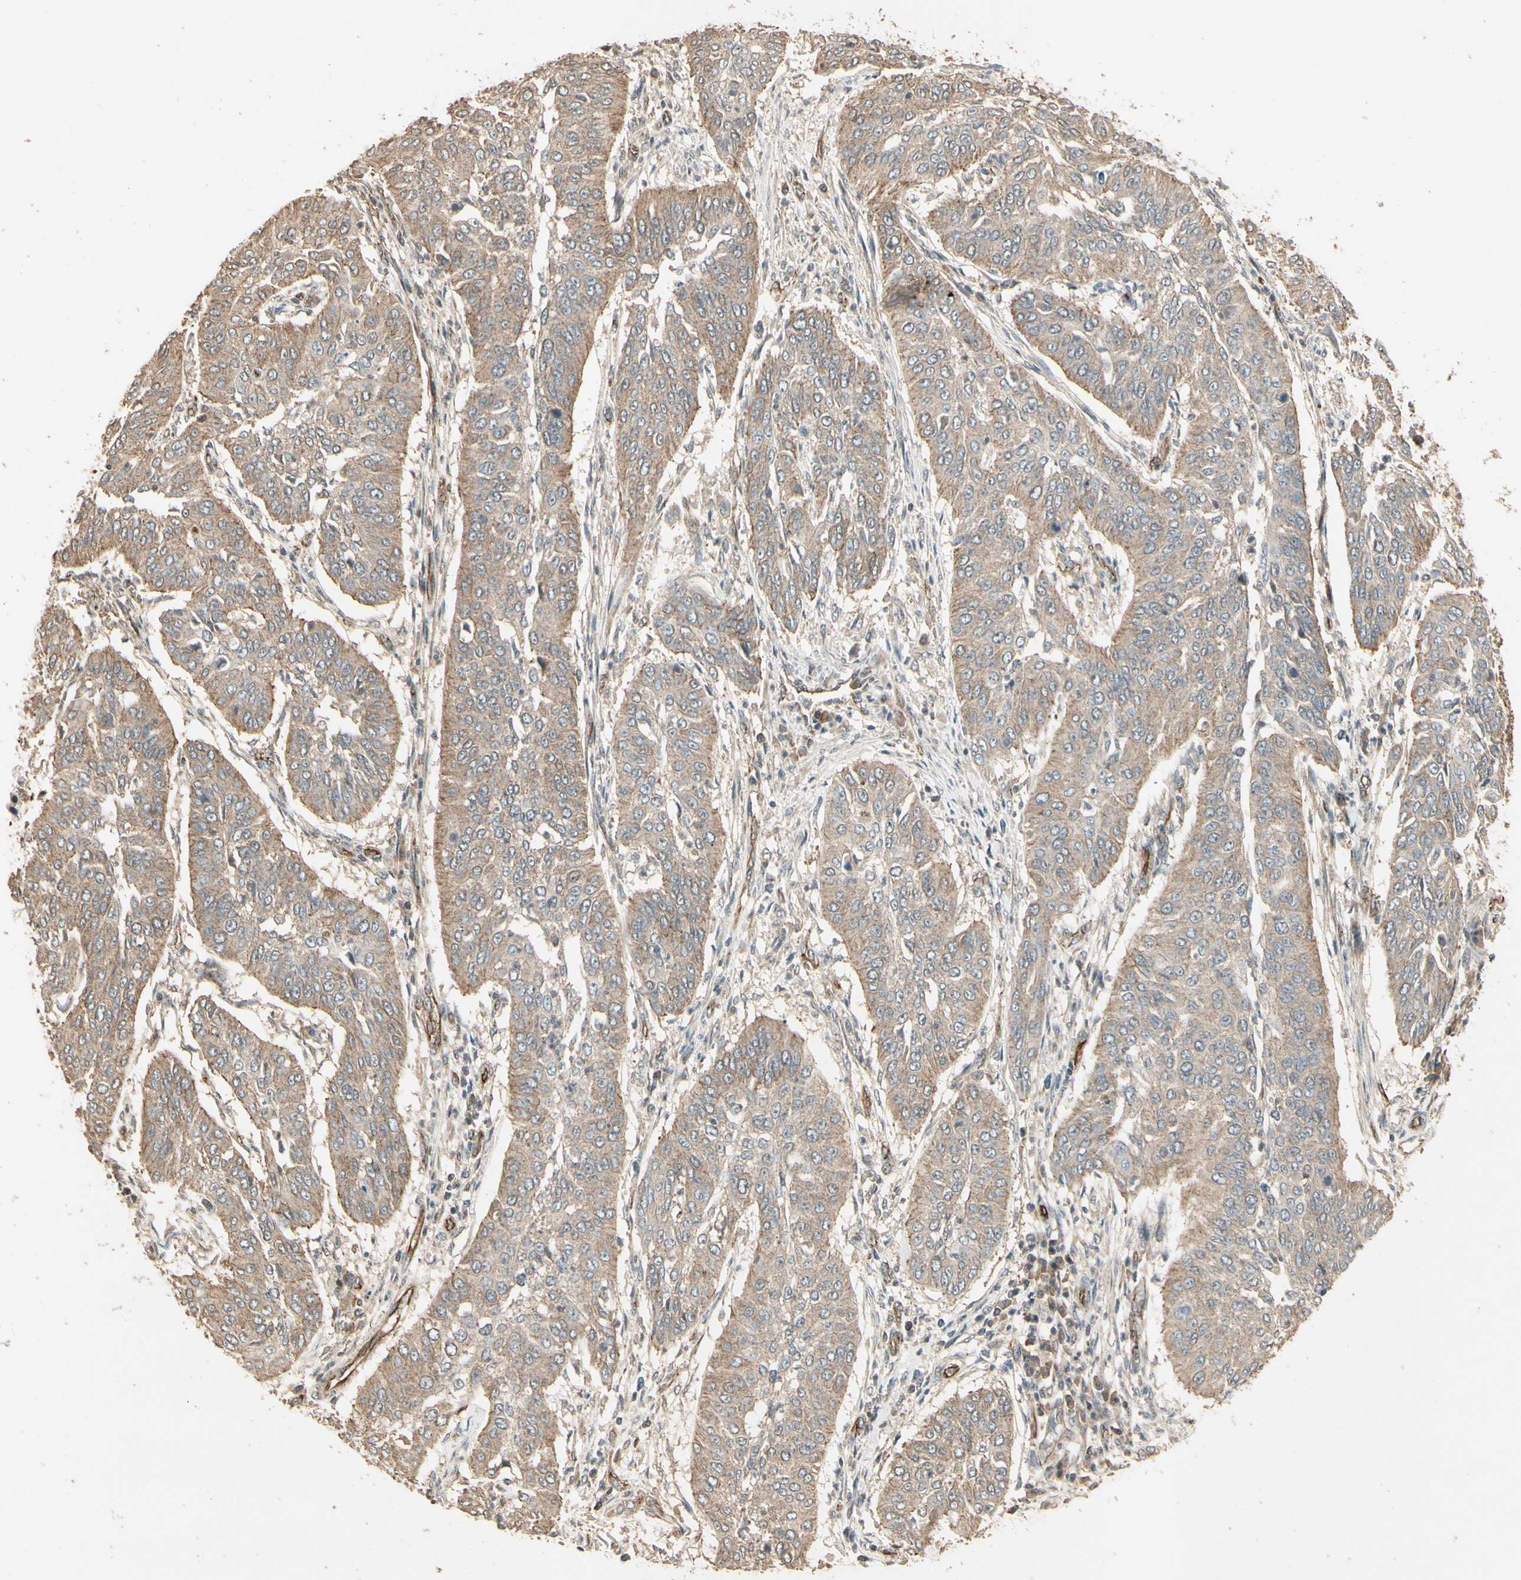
{"staining": {"intensity": "weak", "quantity": ">75%", "location": "cytoplasmic/membranous"}, "tissue": "cervical cancer", "cell_type": "Tumor cells", "image_type": "cancer", "snomed": [{"axis": "morphology", "description": "Normal tissue, NOS"}, {"axis": "morphology", "description": "Squamous cell carcinoma, NOS"}, {"axis": "topography", "description": "Cervix"}], "caption": "Protein expression by immunohistochemistry demonstrates weak cytoplasmic/membranous expression in approximately >75% of tumor cells in cervical cancer. The protein of interest is stained brown, and the nuclei are stained in blue (DAB (3,3'-diaminobenzidine) IHC with brightfield microscopy, high magnification).", "gene": "RNF180", "patient": {"sex": "female", "age": 39}}